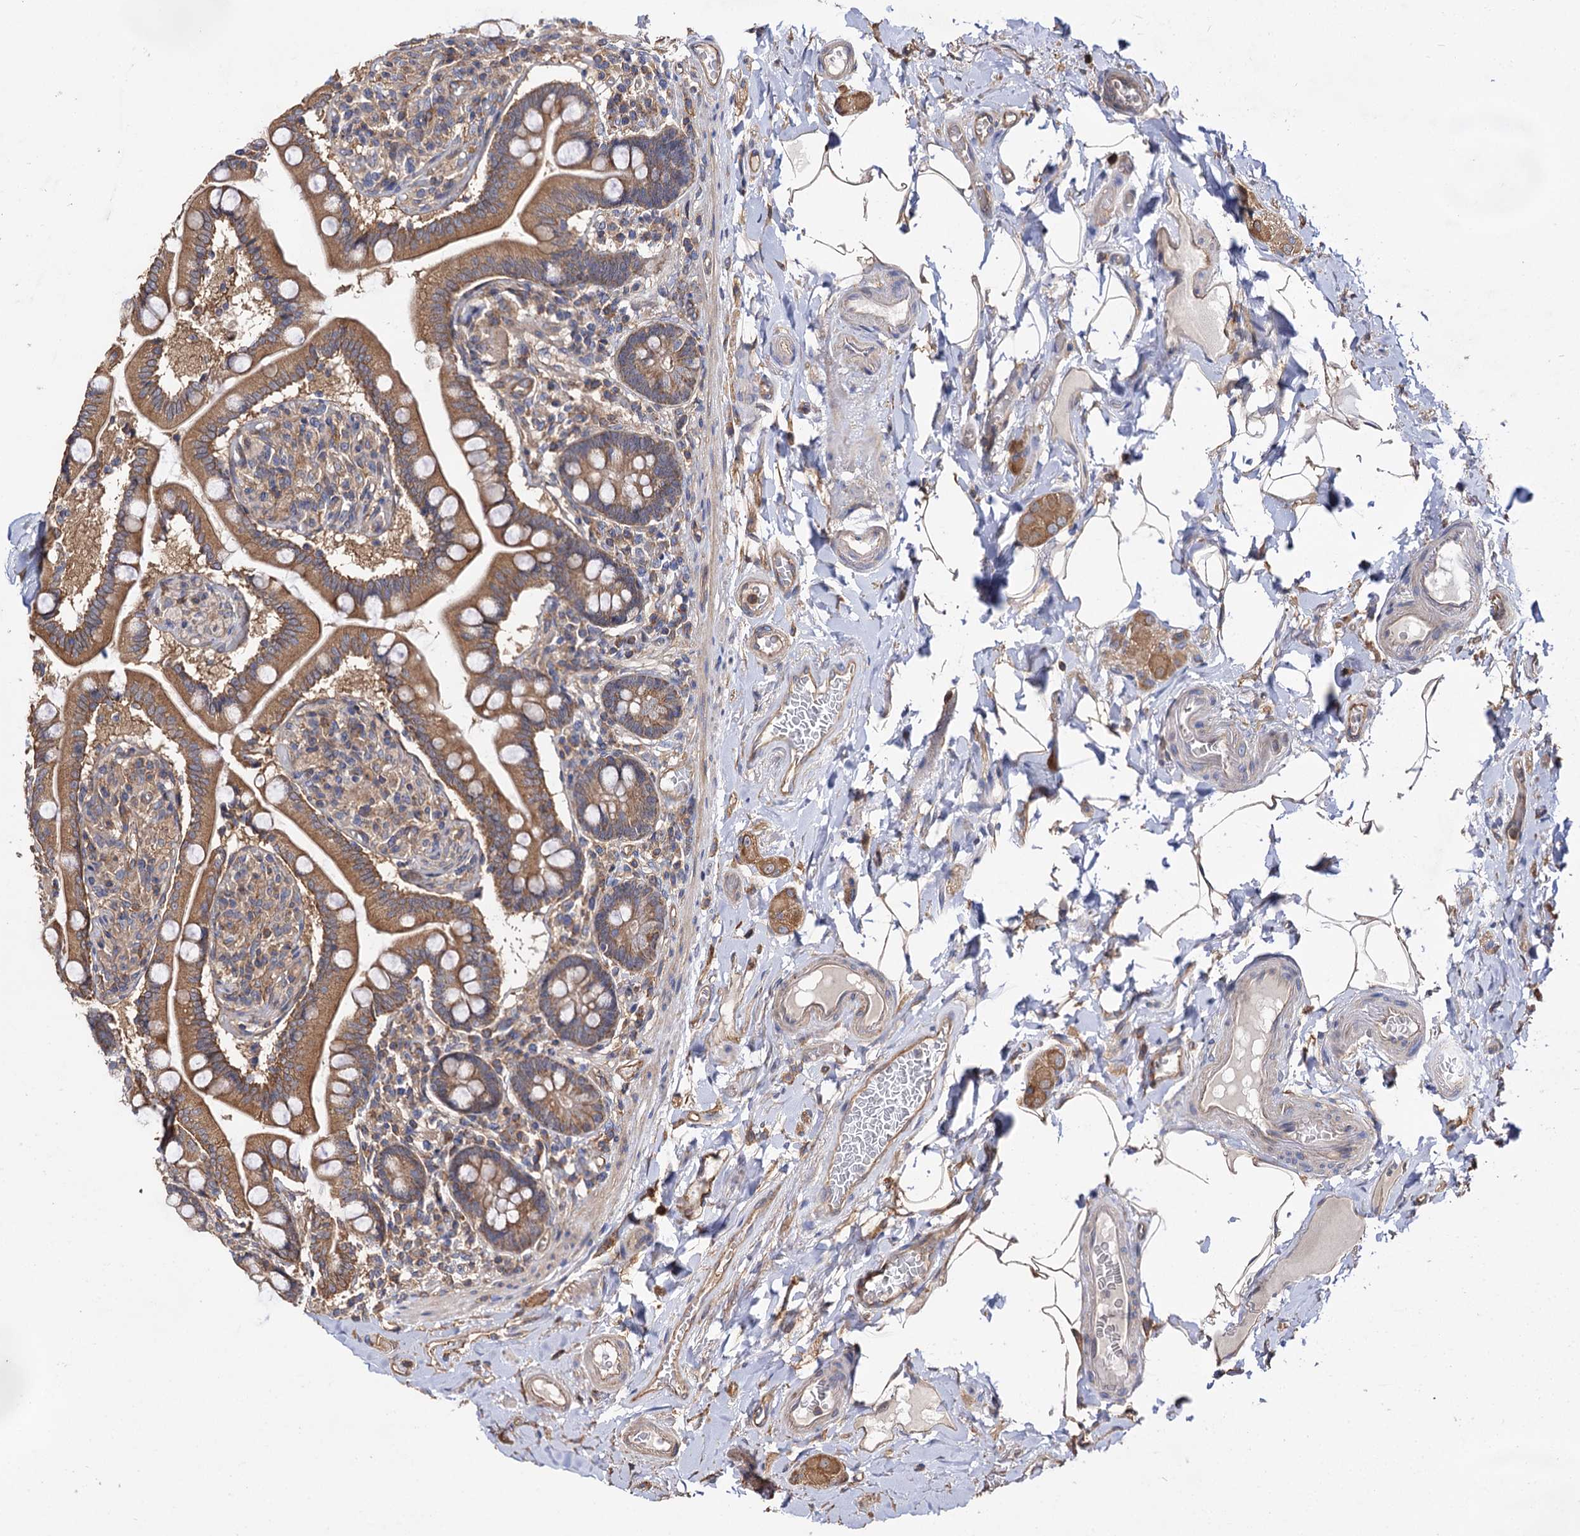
{"staining": {"intensity": "moderate", "quantity": ">75%", "location": "cytoplasmic/membranous"}, "tissue": "small intestine", "cell_type": "Glandular cells", "image_type": "normal", "snomed": [{"axis": "morphology", "description": "Normal tissue, NOS"}, {"axis": "topography", "description": "Small intestine"}], "caption": "IHC (DAB) staining of benign small intestine shows moderate cytoplasmic/membranous protein expression in approximately >75% of glandular cells. (IHC, brightfield microscopy, high magnification).", "gene": "IDI1", "patient": {"sex": "female", "age": 64}}